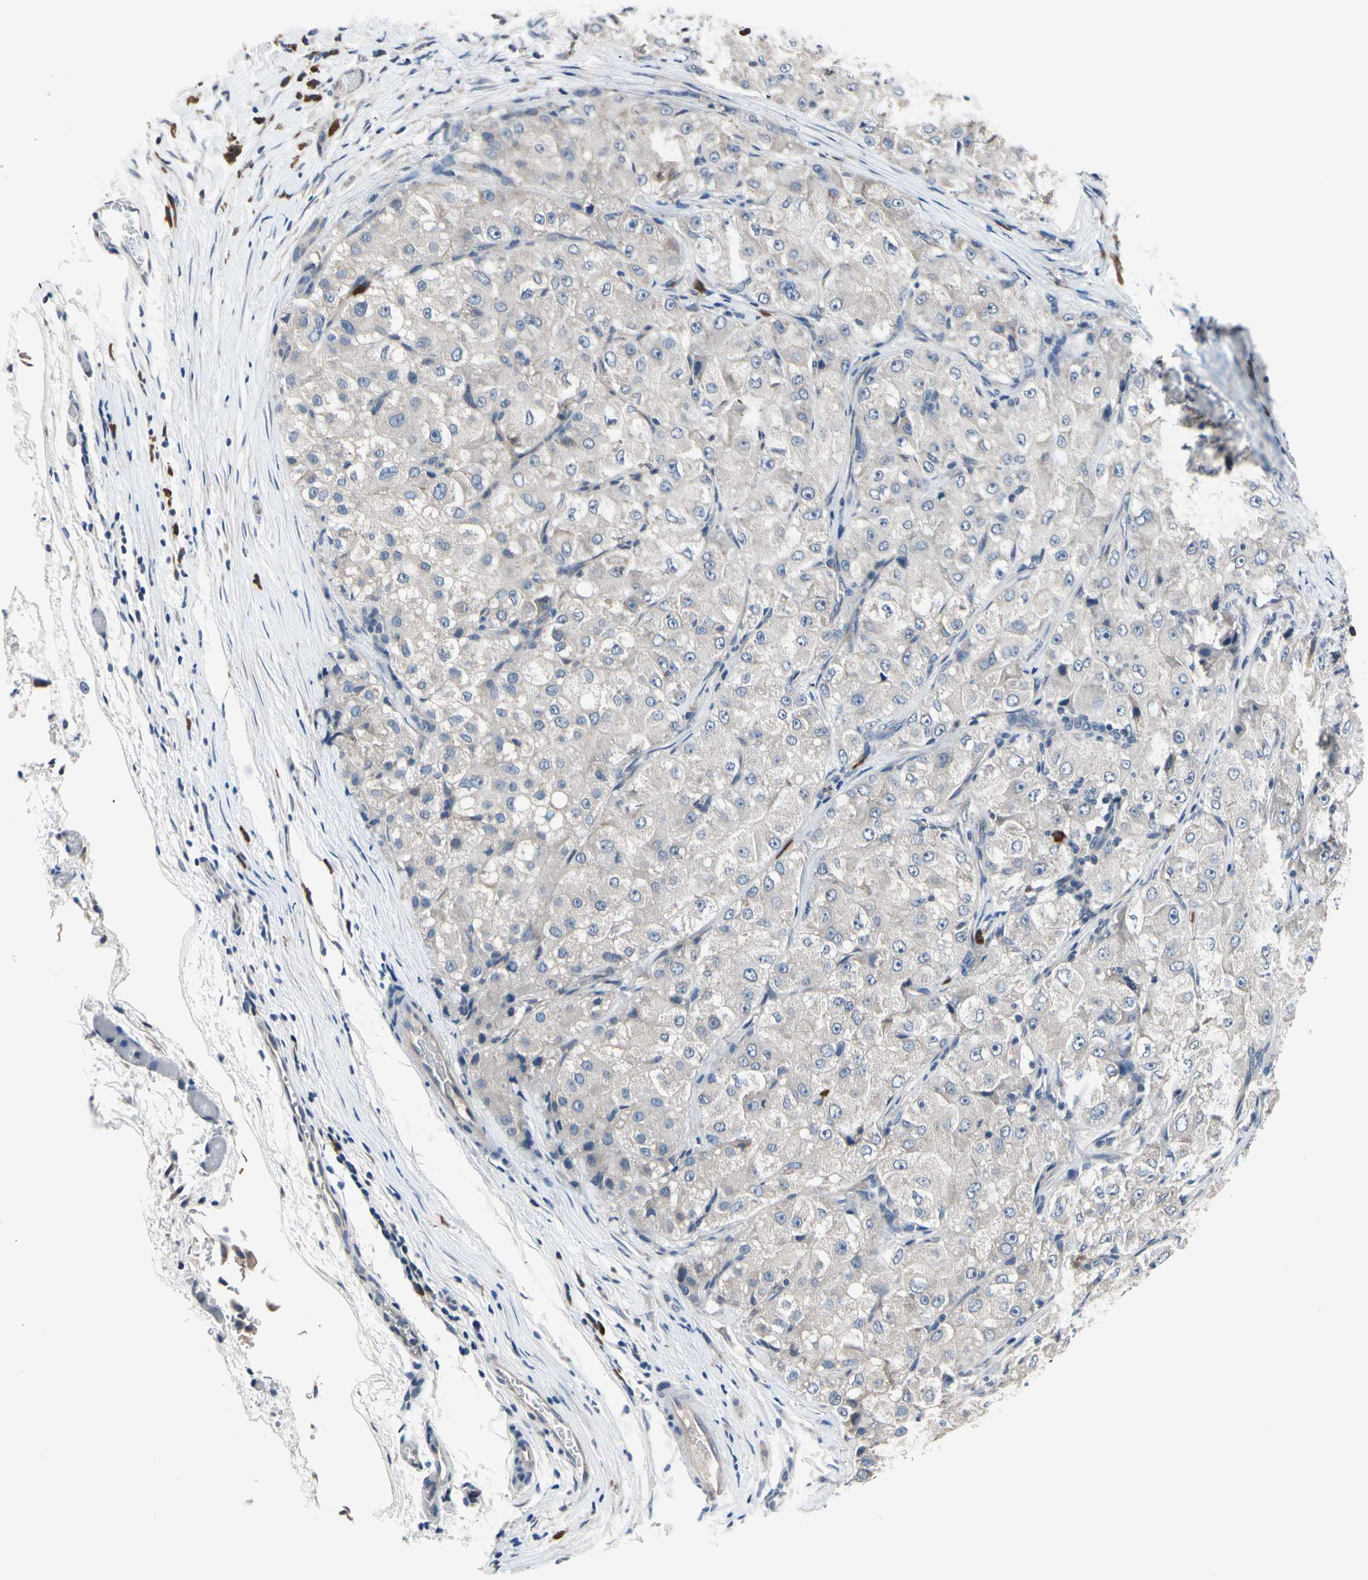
{"staining": {"intensity": "negative", "quantity": "none", "location": "none"}, "tissue": "liver cancer", "cell_type": "Tumor cells", "image_type": "cancer", "snomed": [{"axis": "morphology", "description": "Carcinoma, Hepatocellular, NOS"}, {"axis": "topography", "description": "Liver"}], "caption": "Photomicrograph shows no protein staining in tumor cells of liver cancer tissue.", "gene": "SELENOK", "patient": {"sex": "male", "age": 80}}